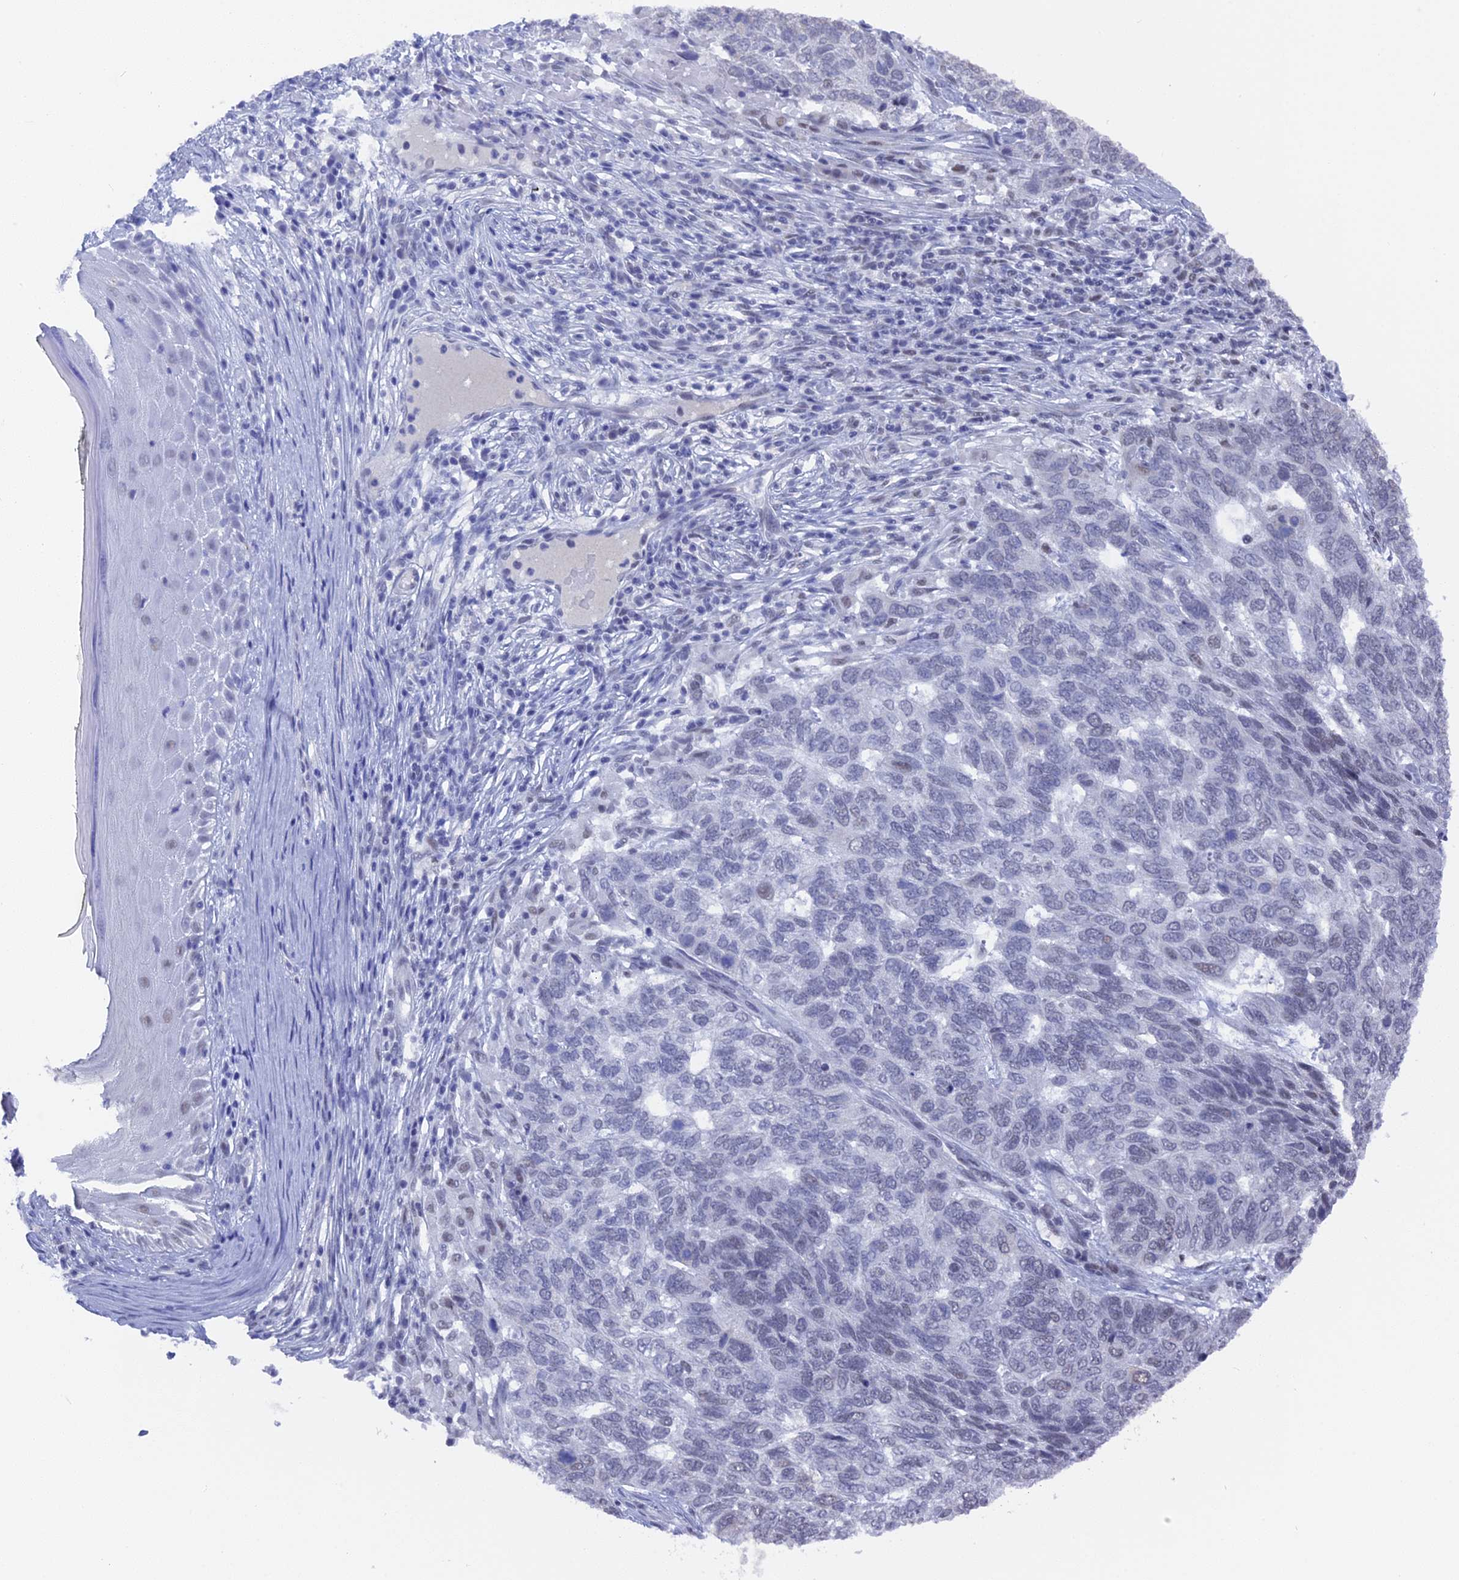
{"staining": {"intensity": "negative", "quantity": "none", "location": "none"}, "tissue": "skin cancer", "cell_type": "Tumor cells", "image_type": "cancer", "snomed": [{"axis": "morphology", "description": "Basal cell carcinoma"}, {"axis": "topography", "description": "Skin"}], "caption": "Immunohistochemistry (IHC) histopathology image of neoplastic tissue: human basal cell carcinoma (skin) stained with DAB (3,3'-diaminobenzidine) exhibits no significant protein positivity in tumor cells.", "gene": "SF3A2", "patient": {"sex": "female", "age": 65}}